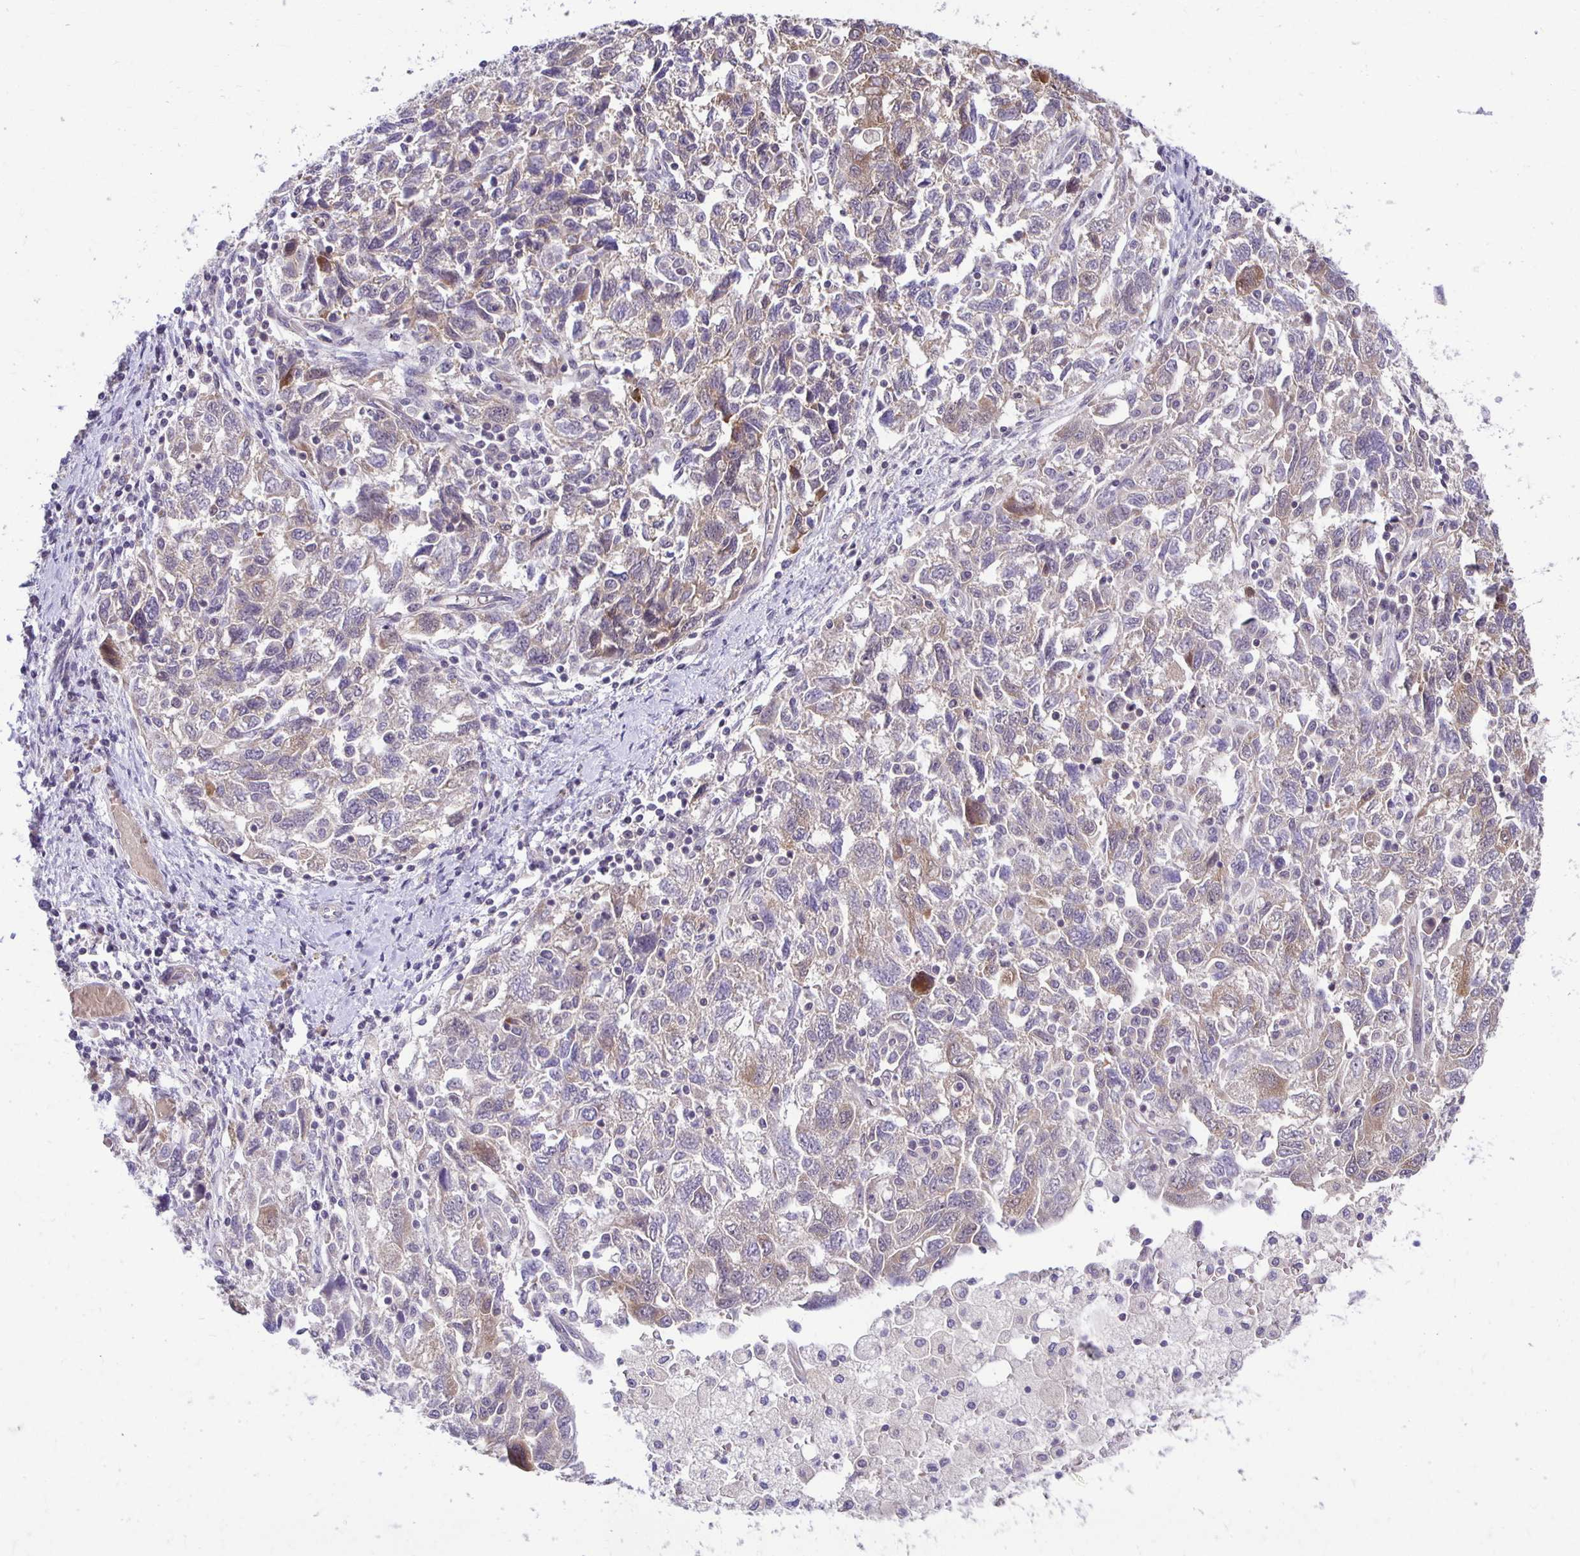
{"staining": {"intensity": "weak", "quantity": "<25%", "location": "cytoplasmic/membranous"}, "tissue": "ovarian cancer", "cell_type": "Tumor cells", "image_type": "cancer", "snomed": [{"axis": "morphology", "description": "Carcinoma, NOS"}, {"axis": "morphology", "description": "Cystadenocarcinoma, serous, NOS"}, {"axis": "topography", "description": "Ovary"}], "caption": "Ovarian cancer (carcinoma) stained for a protein using immunohistochemistry reveals no positivity tumor cells.", "gene": "MIEN1", "patient": {"sex": "female", "age": 69}}